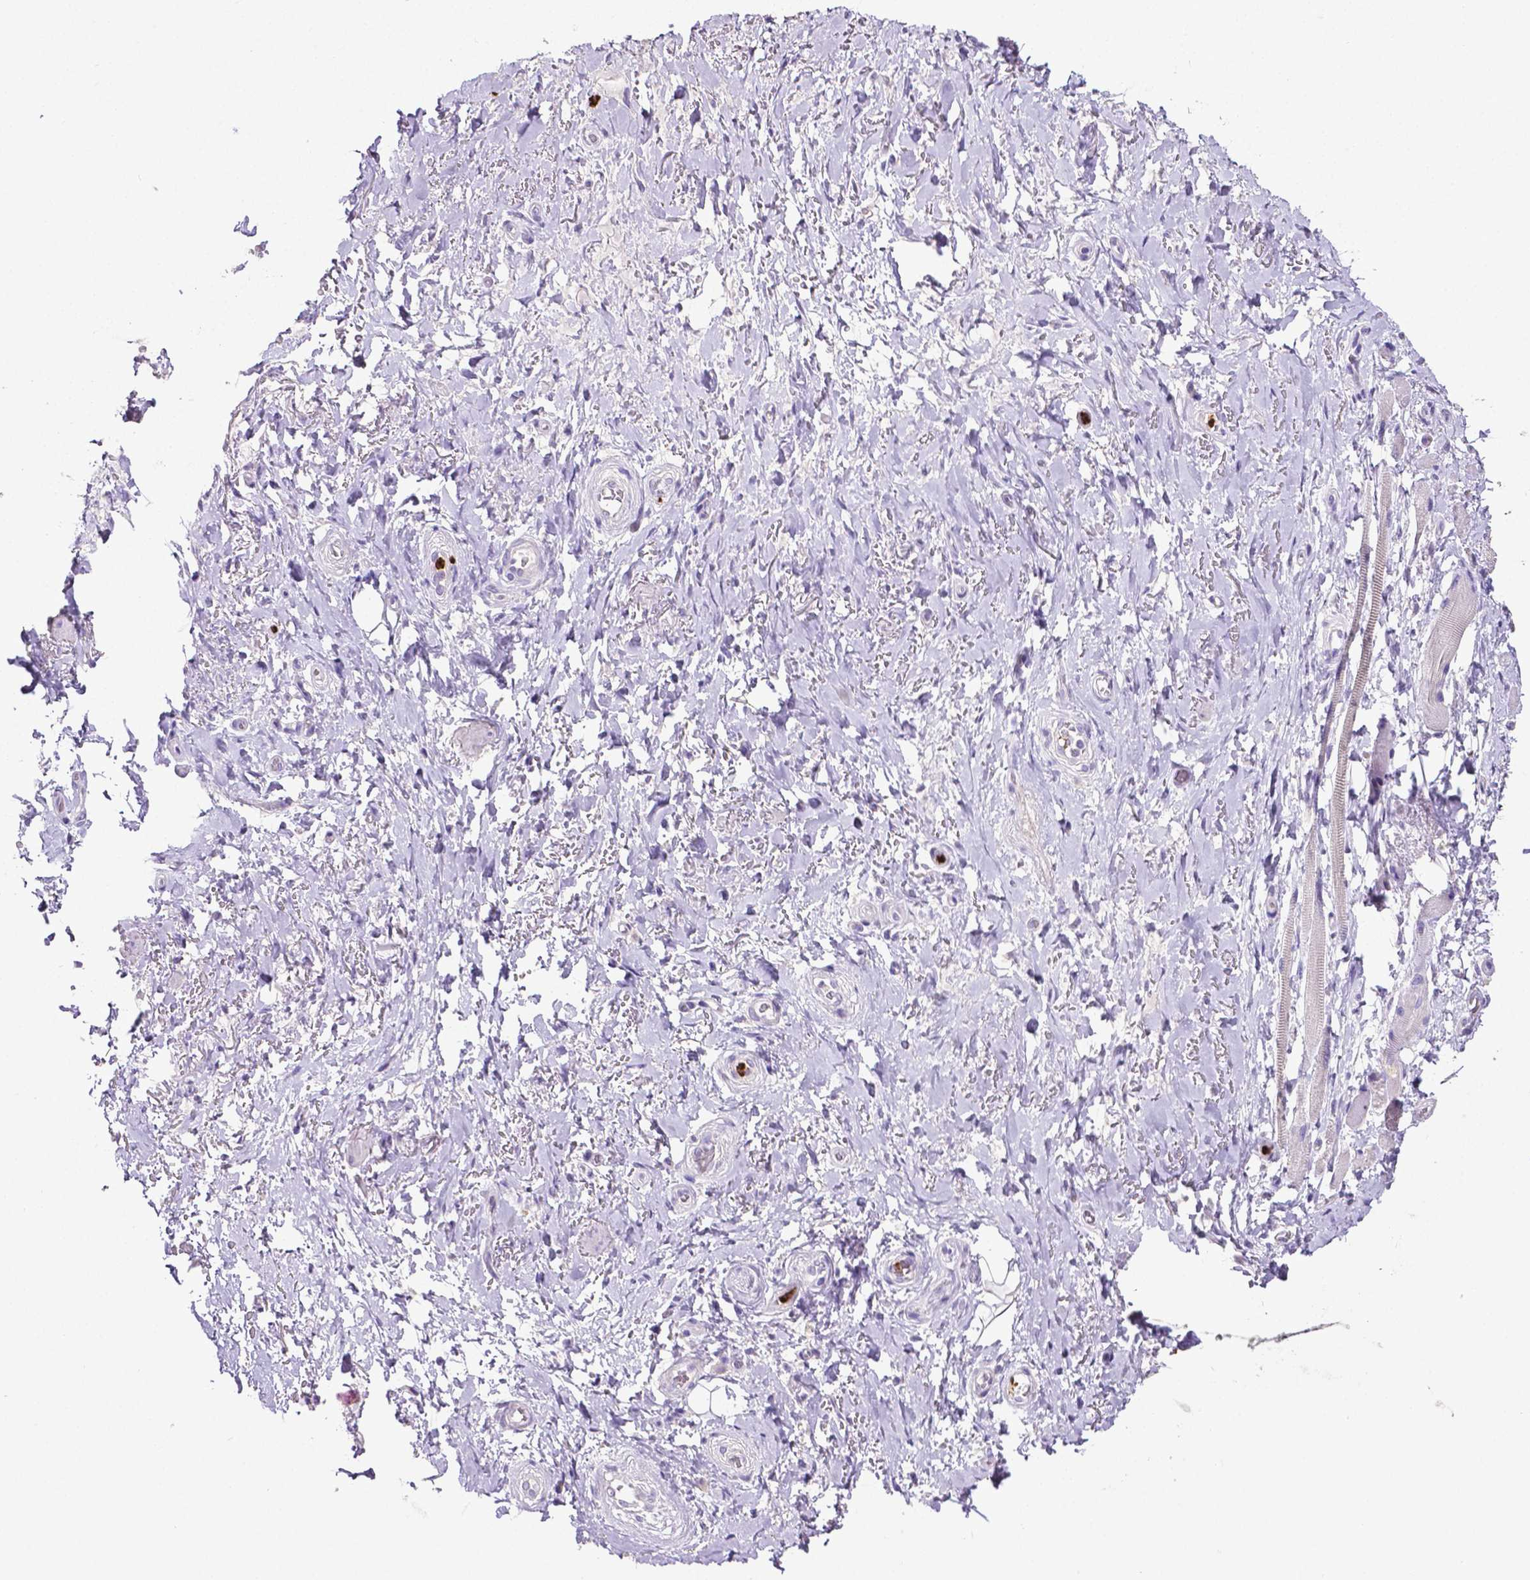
{"staining": {"intensity": "negative", "quantity": "none", "location": "none"}, "tissue": "adipose tissue", "cell_type": "Adipocytes", "image_type": "normal", "snomed": [{"axis": "morphology", "description": "Normal tissue, NOS"}, {"axis": "topography", "description": "Anal"}, {"axis": "topography", "description": "Peripheral nerve tissue"}], "caption": "Immunohistochemistry (IHC) micrograph of benign adipose tissue stained for a protein (brown), which demonstrates no positivity in adipocytes.", "gene": "MMP9", "patient": {"sex": "male", "age": 53}}